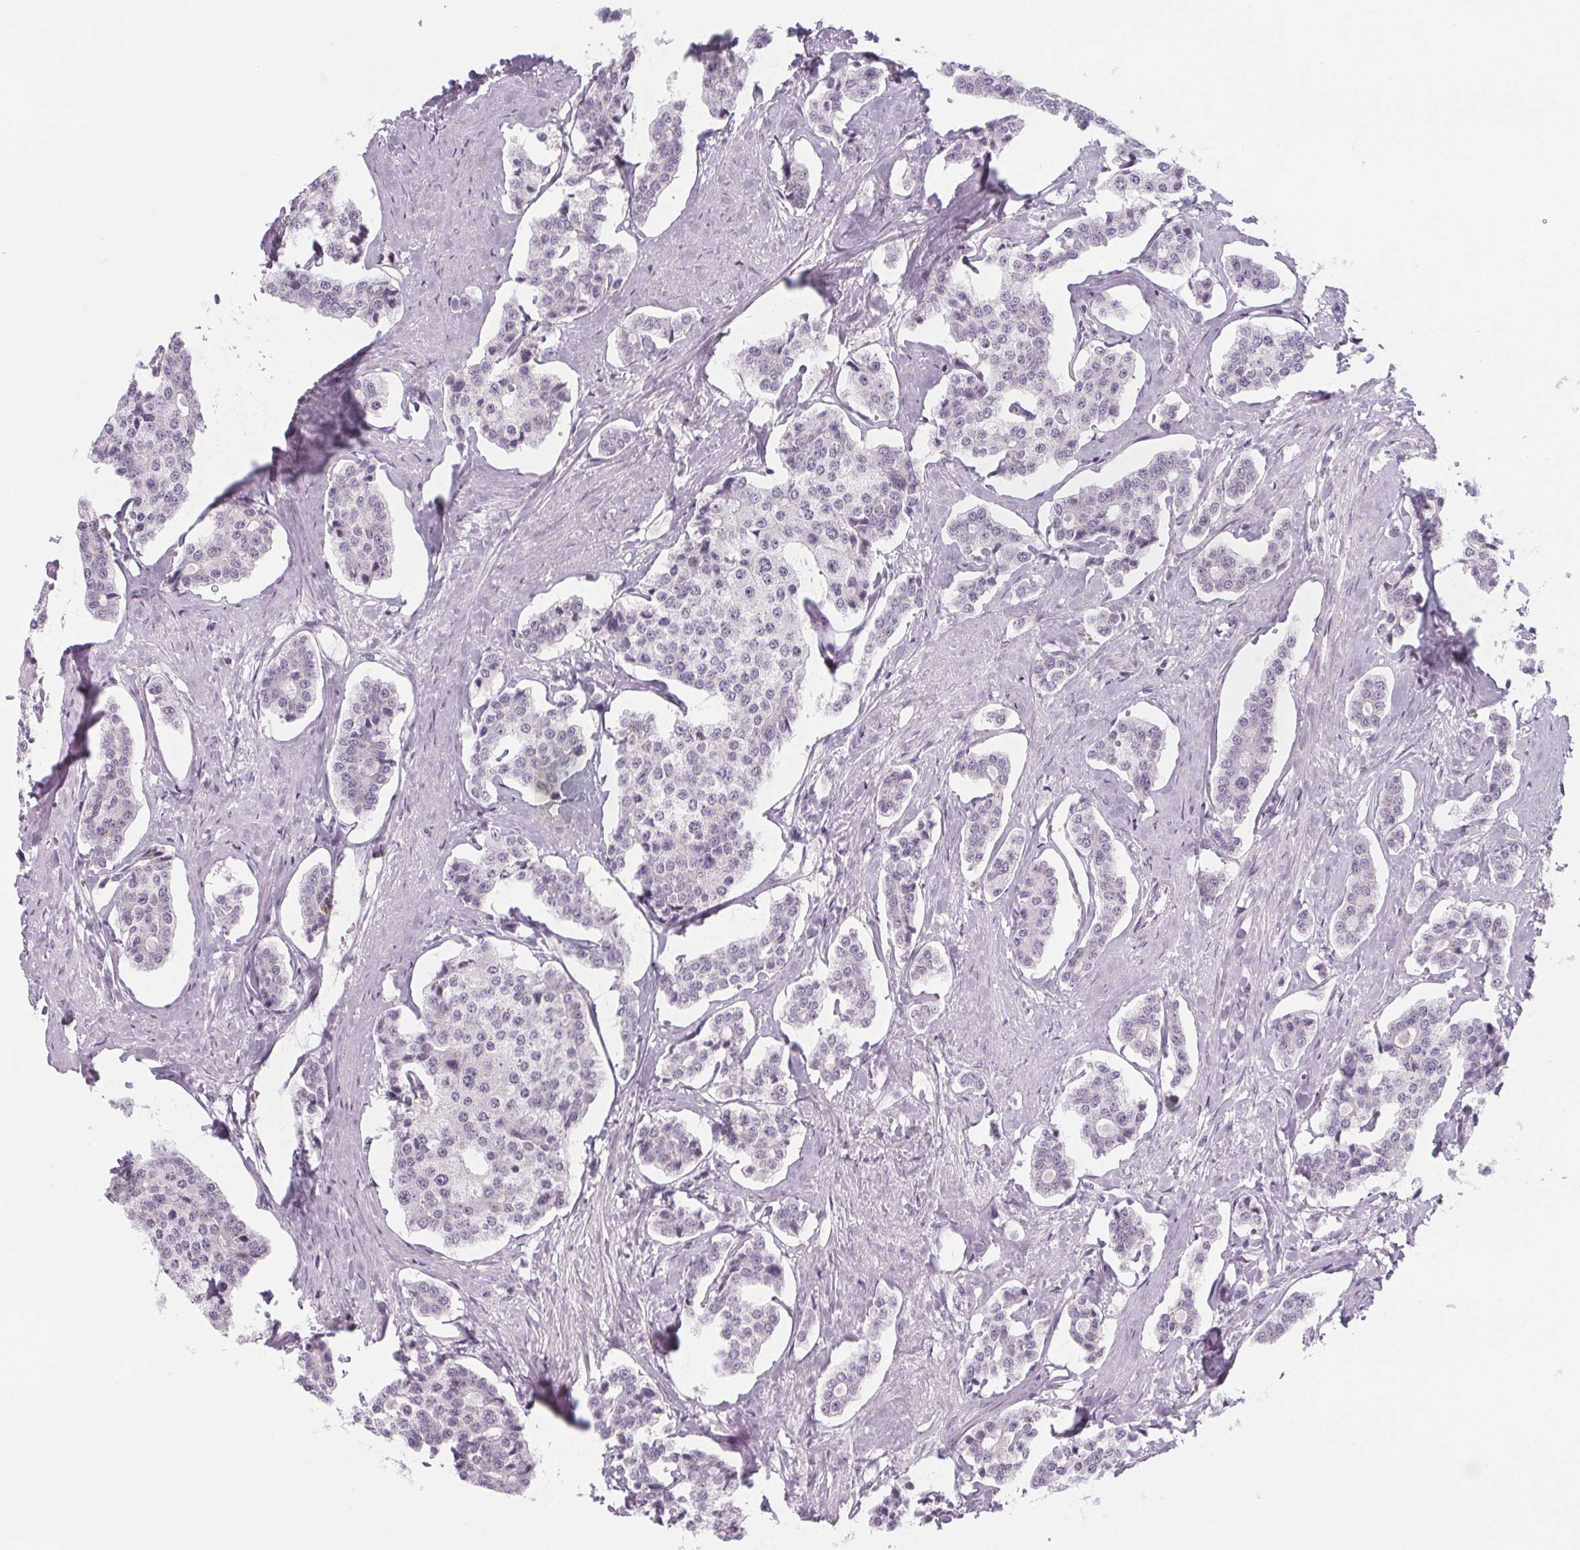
{"staining": {"intensity": "negative", "quantity": "none", "location": "none"}, "tissue": "carcinoid", "cell_type": "Tumor cells", "image_type": "cancer", "snomed": [{"axis": "morphology", "description": "Carcinoid, malignant, NOS"}, {"axis": "topography", "description": "Small intestine"}], "caption": "This is an immunohistochemistry histopathology image of carcinoid. There is no staining in tumor cells.", "gene": "NOLC1", "patient": {"sex": "female", "age": 65}}